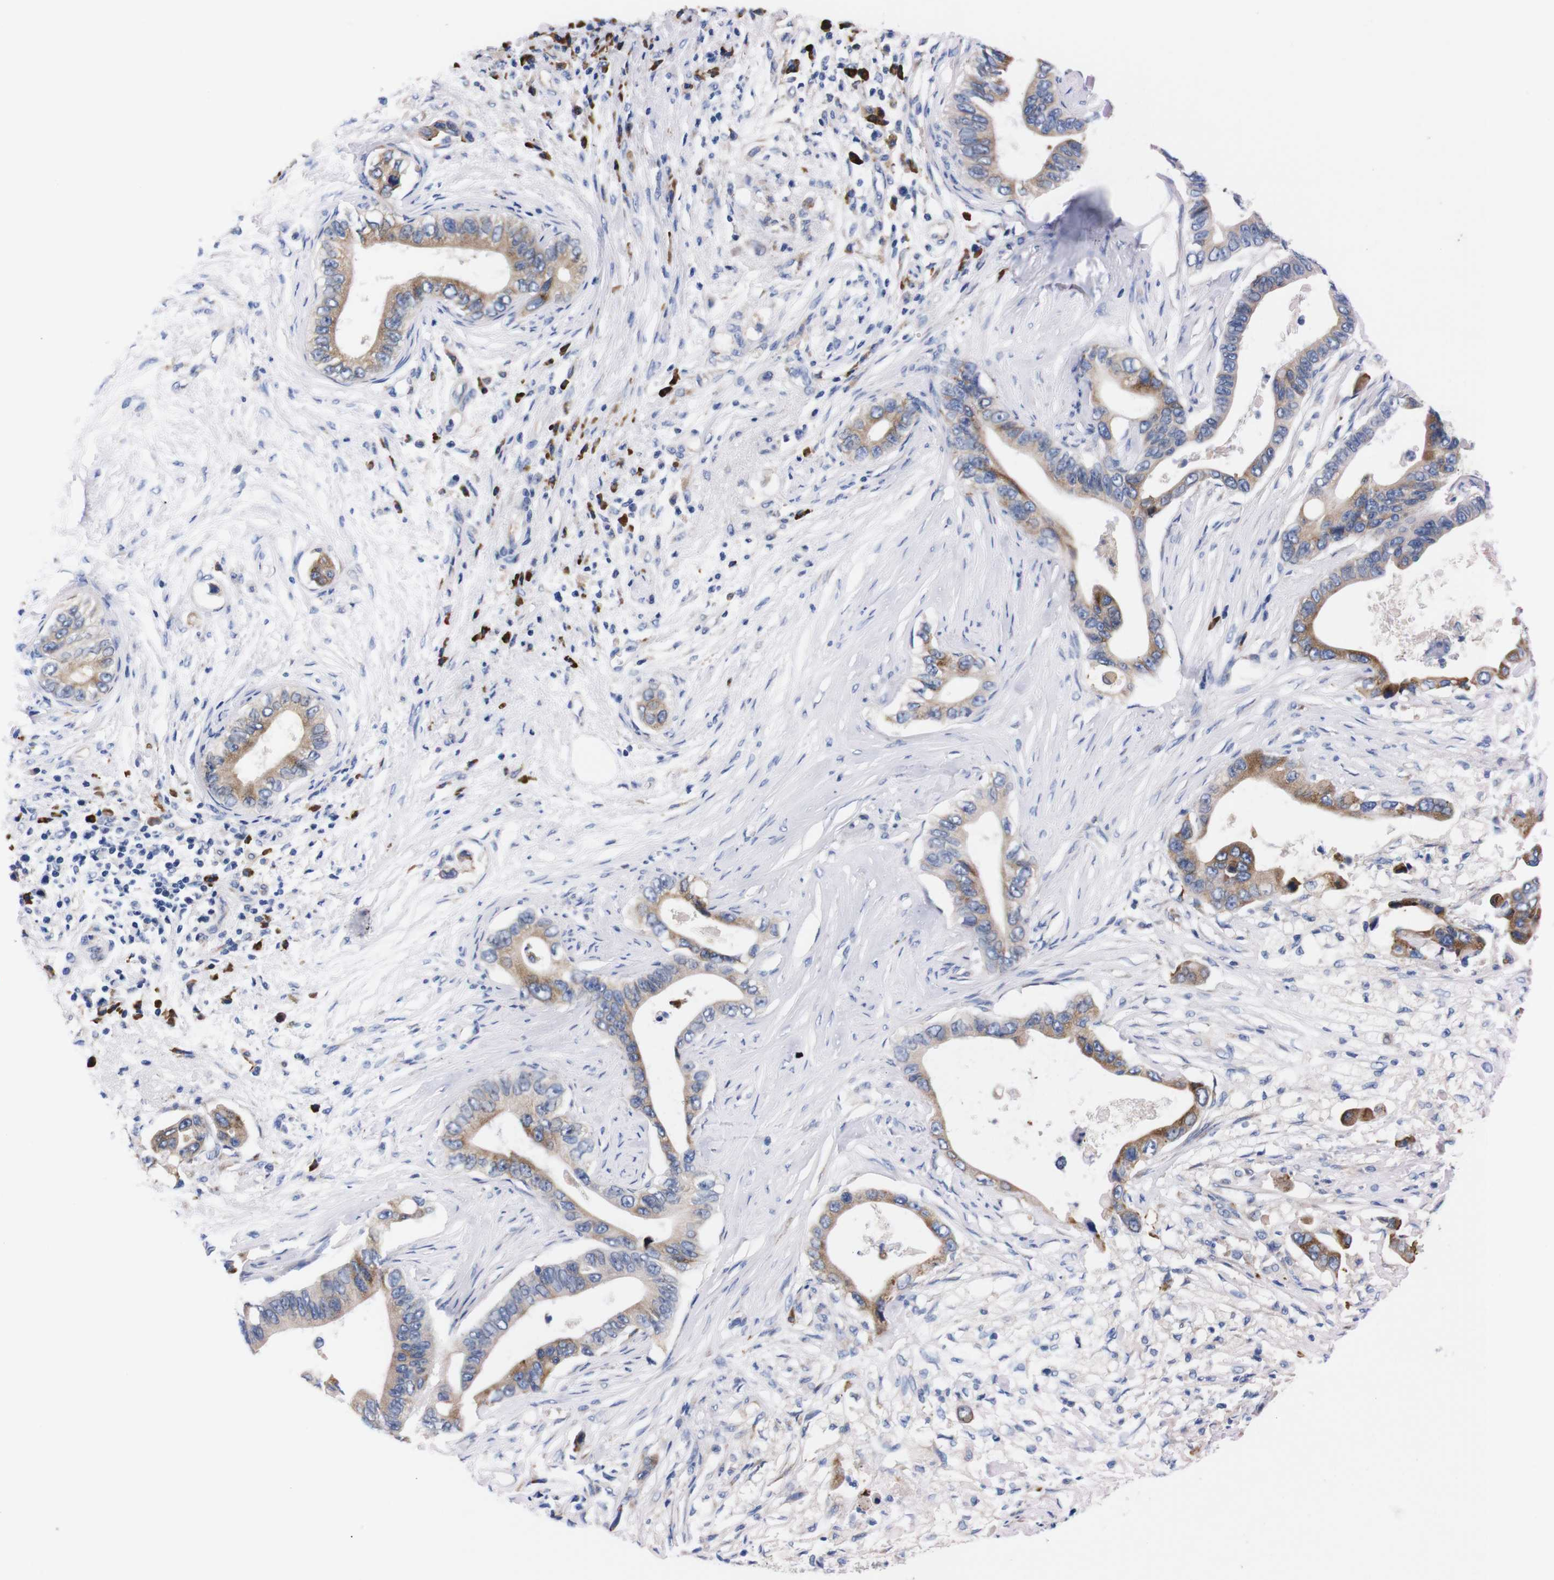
{"staining": {"intensity": "moderate", "quantity": ">75%", "location": "cytoplasmic/membranous"}, "tissue": "pancreatic cancer", "cell_type": "Tumor cells", "image_type": "cancer", "snomed": [{"axis": "morphology", "description": "Adenocarcinoma, NOS"}, {"axis": "topography", "description": "Pancreas"}], "caption": "Protein analysis of pancreatic cancer (adenocarcinoma) tissue reveals moderate cytoplasmic/membranous staining in about >75% of tumor cells.", "gene": "NEBL", "patient": {"sex": "male", "age": 77}}